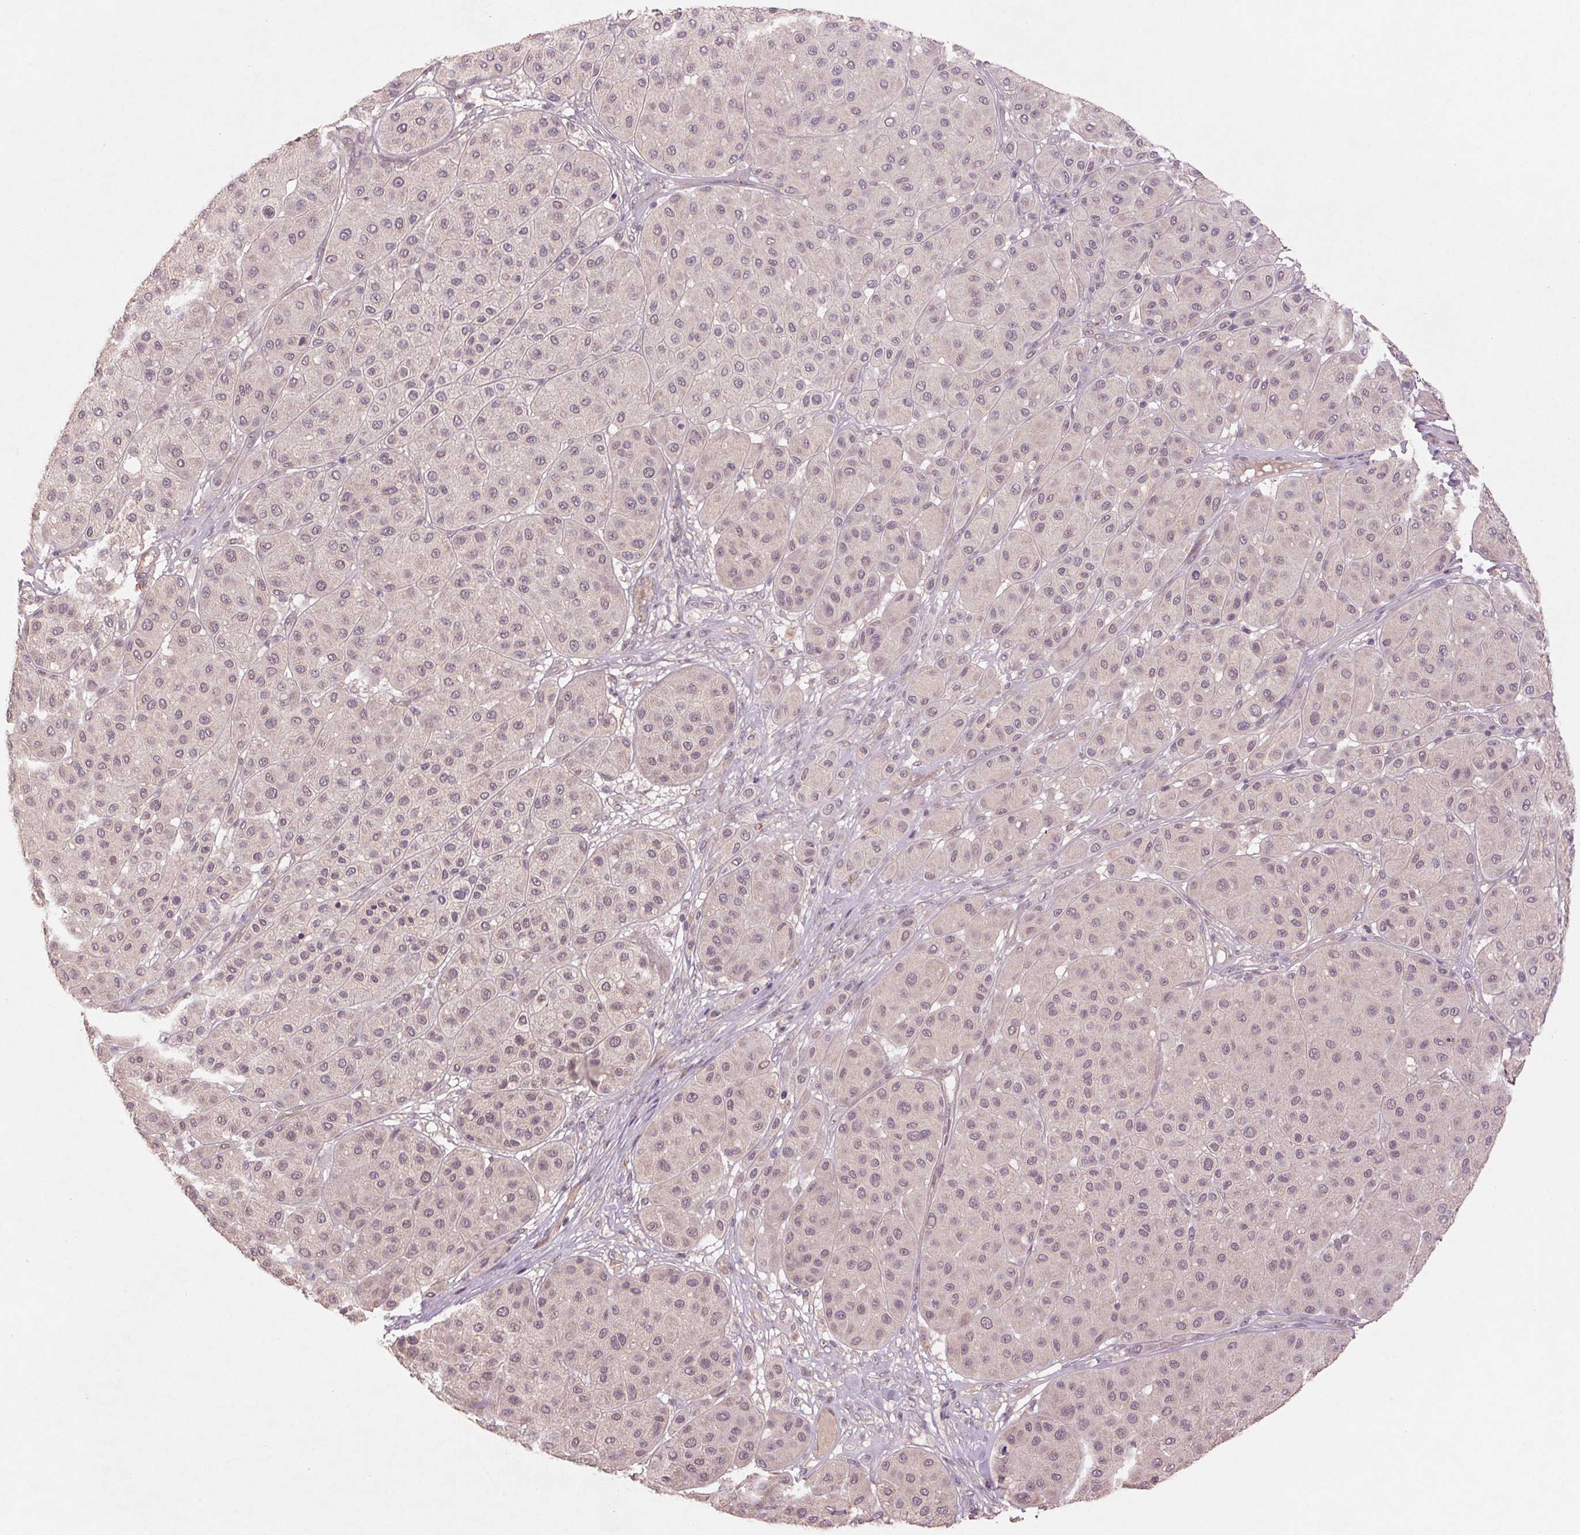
{"staining": {"intensity": "weak", "quantity": "25%-75%", "location": "nuclear"}, "tissue": "melanoma", "cell_type": "Tumor cells", "image_type": "cancer", "snomed": [{"axis": "morphology", "description": "Malignant melanoma, Metastatic site"}, {"axis": "topography", "description": "Smooth muscle"}], "caption": "Immunohistochemistry photomicrograph of neoplastic tissue: malignant melanoma (metastatic site) stained using IHC shows low levels of weak protein expression localized specifically in the nuclear of tumor cells, appearing as a nuclear brown color.", "gene": "SMLR1", "patient": {"sex": "male", "age": 41}}